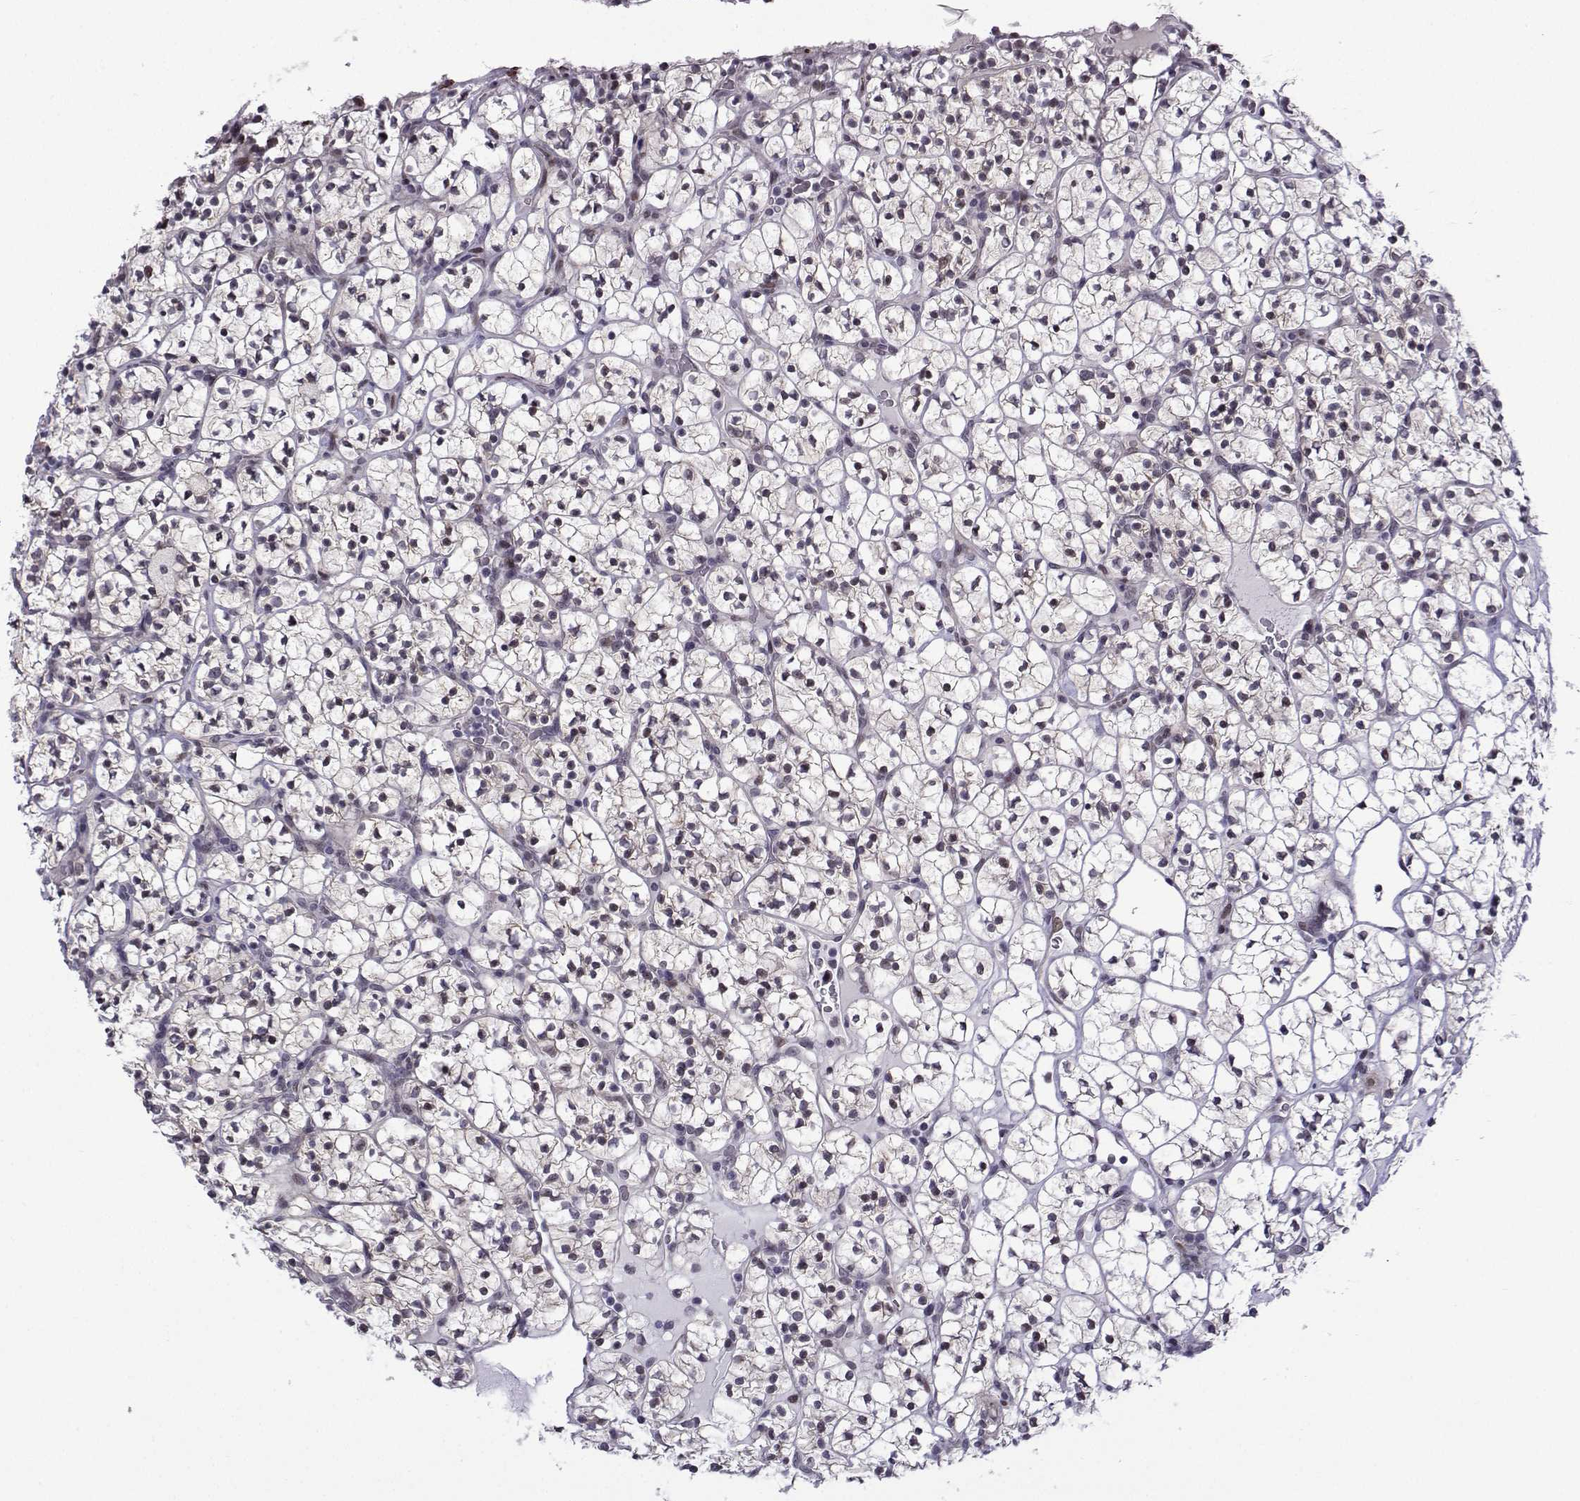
{"staining": {"intensity": "moderate", "quantity": "<25%", "location": "nuclear"}, "tissue": "renal cancer", "cell_type": "Tumor cells", "image_type": "cancer", "snomed": [{"axis": "morphology", "description": "Adenocarcinoma, NOS"}, {"axis": "topography", "description": "Kidney"}], "caption": "Renal cancer was stained to show a protein in brown. There is low levels of moderate nuclear positivity in approximately <25% of tumor cells.", "gene": "FGF3", "patient": {"sex": "female", "age": 89}}